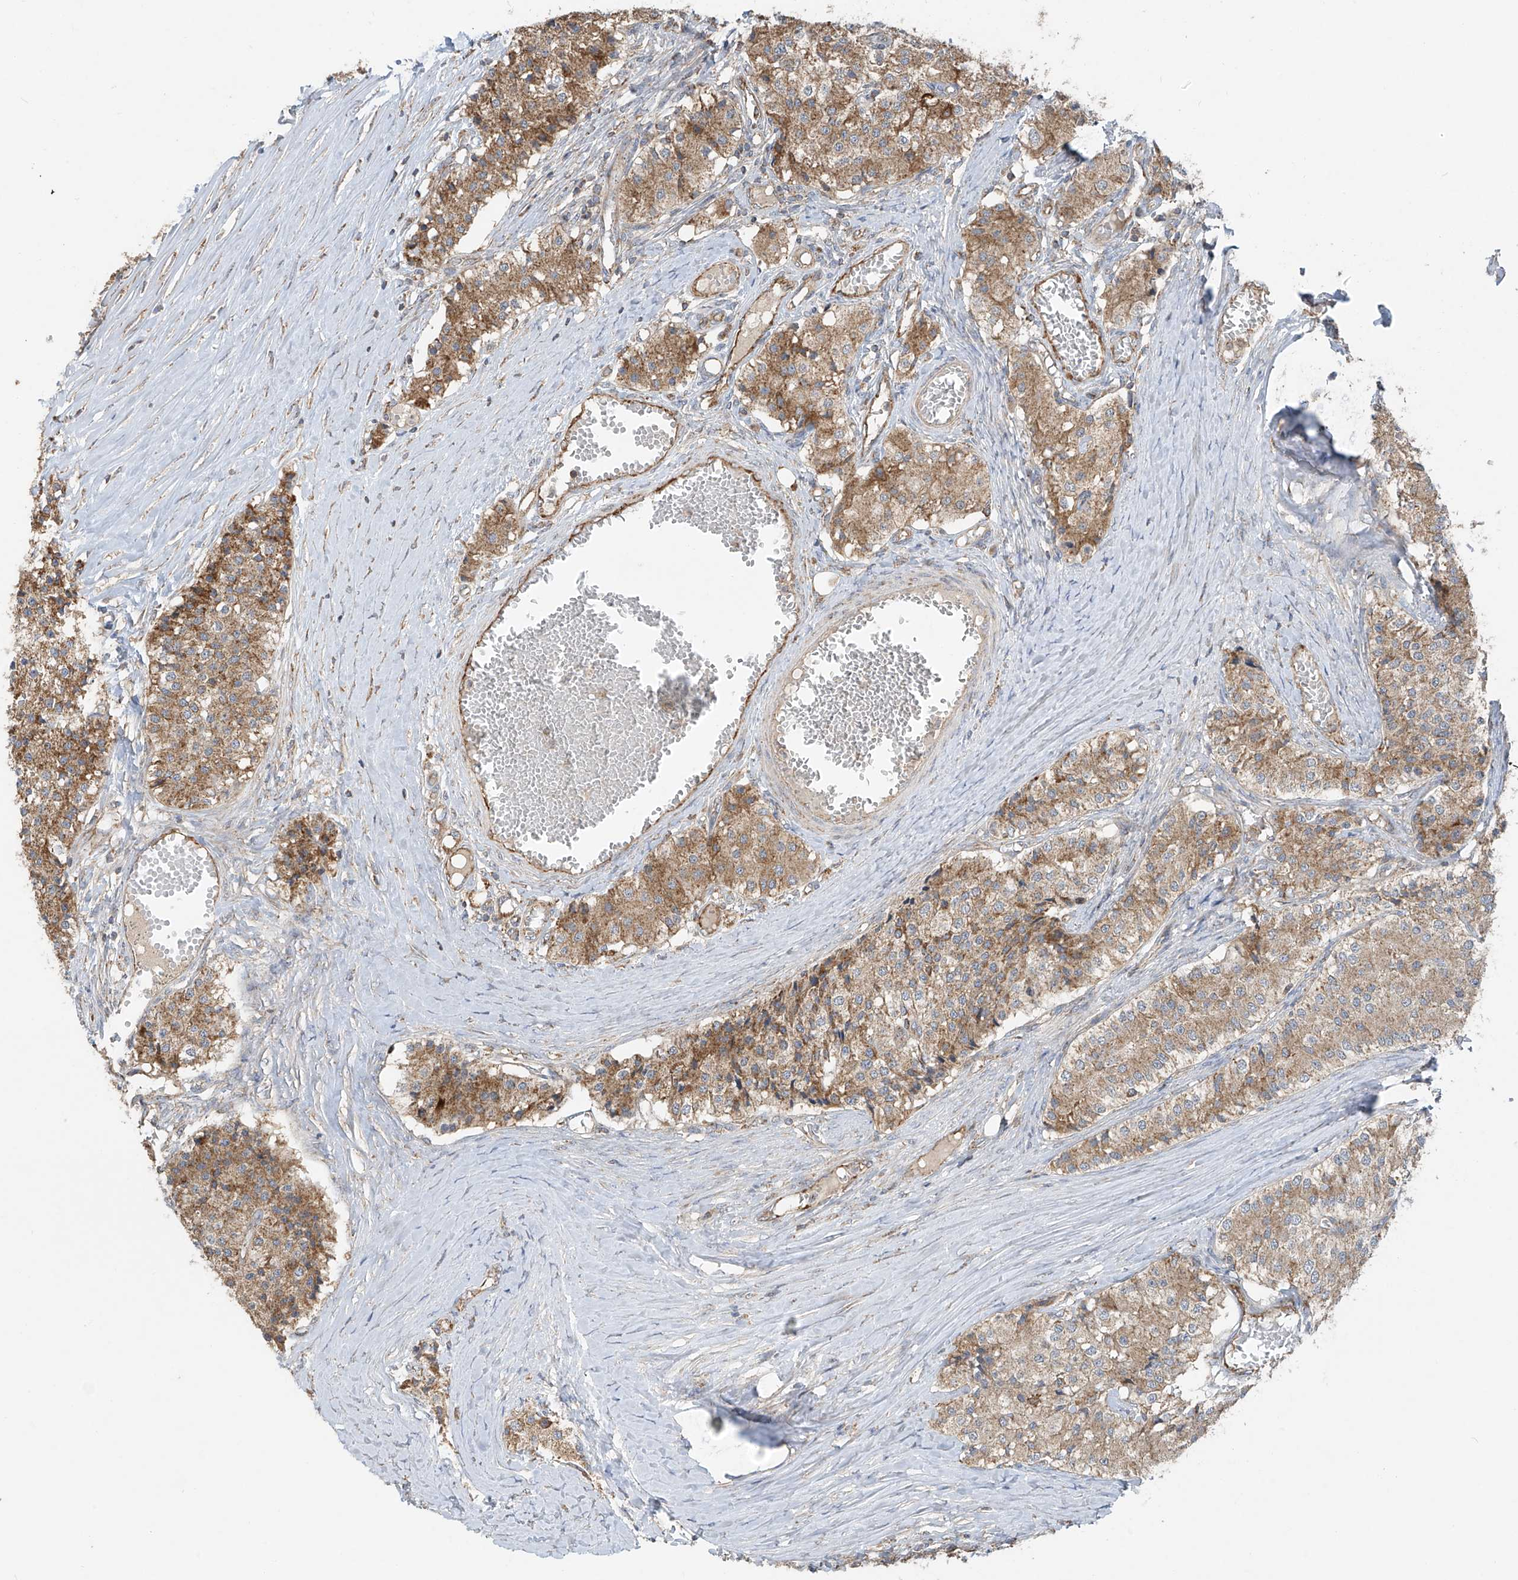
{"staining": {"intensity": "moderate", "quantity": ">75%", "location": "cytoplasmic/membranous"}, "tissue": "carcinoid", "cell_type": "Tumor cells", "image_type": "cancer", "snomed": [{"axis": "morphology", "description": "Carcinoid, malignant, NOS"}, {"axis": "topography", "description": "Colon"}], "caption": "A medium amount of moderate cytoplasmic/membranous staining is appreciated in about >75% of tumor cells in carcinoid tissue.", "gene": "UQCC1", "patient": {"sex": "female", "age": 52}}